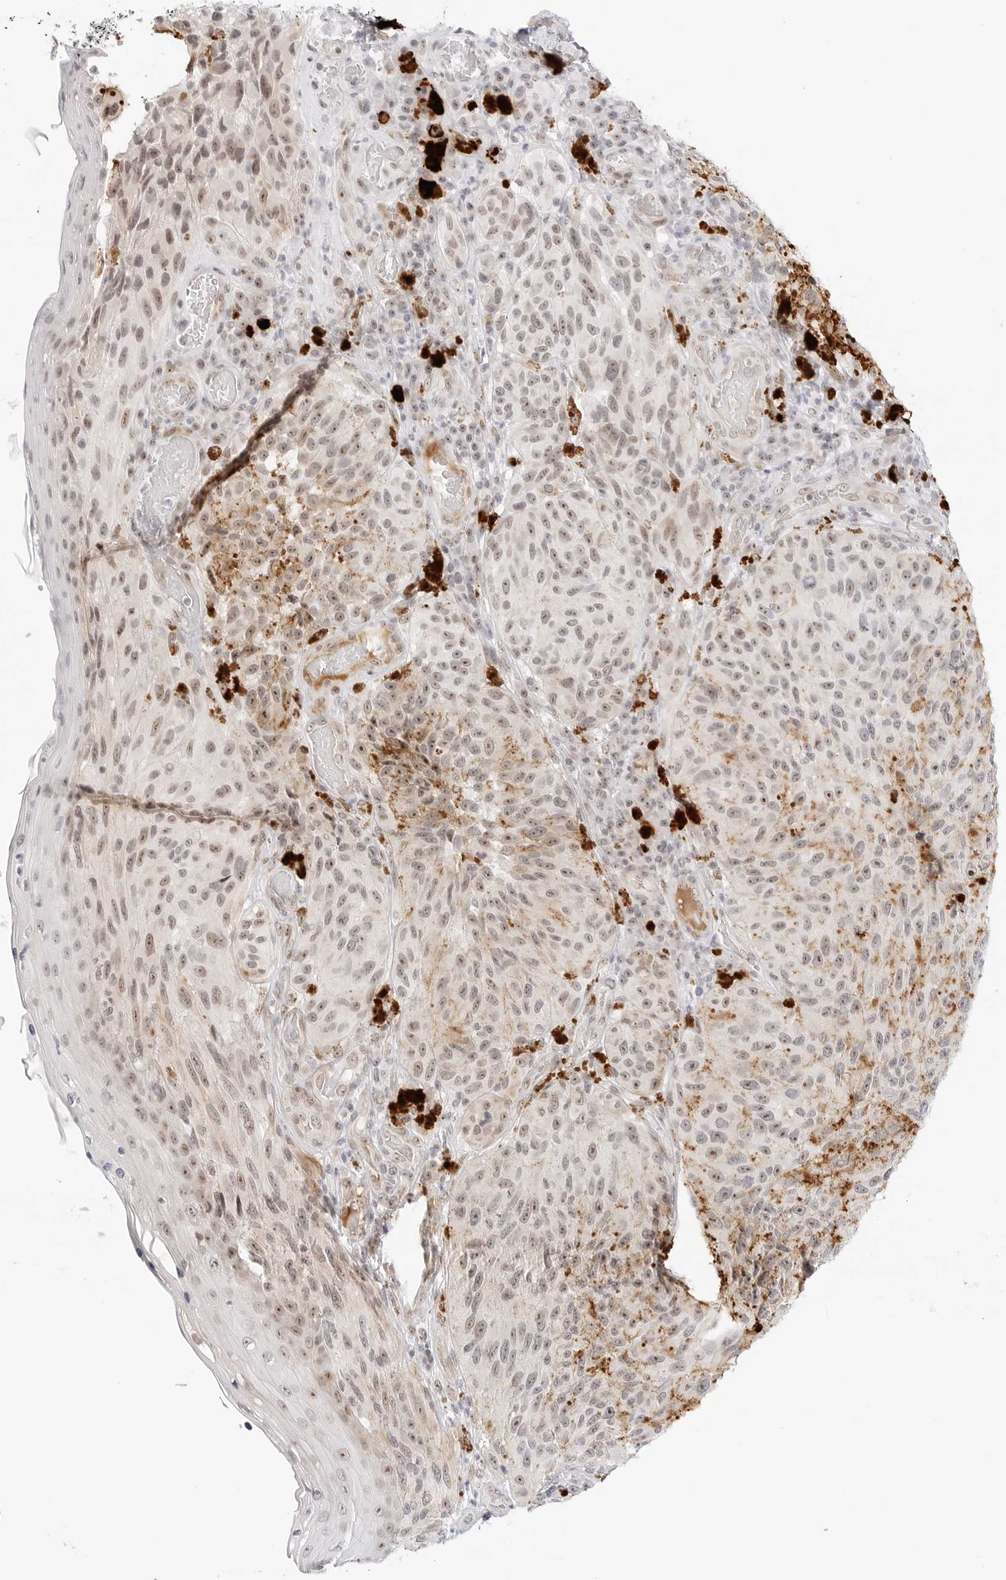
{"staining": {"intensity": "moderate", "quantity": "25%-75%", "location": "nuclear"}, "tissue": "melanoma", "cell_type": "Tumor cells", "image_type": "cancer", "snomed": [{"axis": "morphology", "description": "Malignant melanoma, NOS"}, {"axis": "topography", "description": "Skin"}], "caption": "Approximately 25%-75% of tumor cells in melanoma reveal moderate nuclear protein positivity as visualized by brown immunohistochemical staining.", "gene": "HIPK3", "patient": {"sex": "female", "age": 73}}